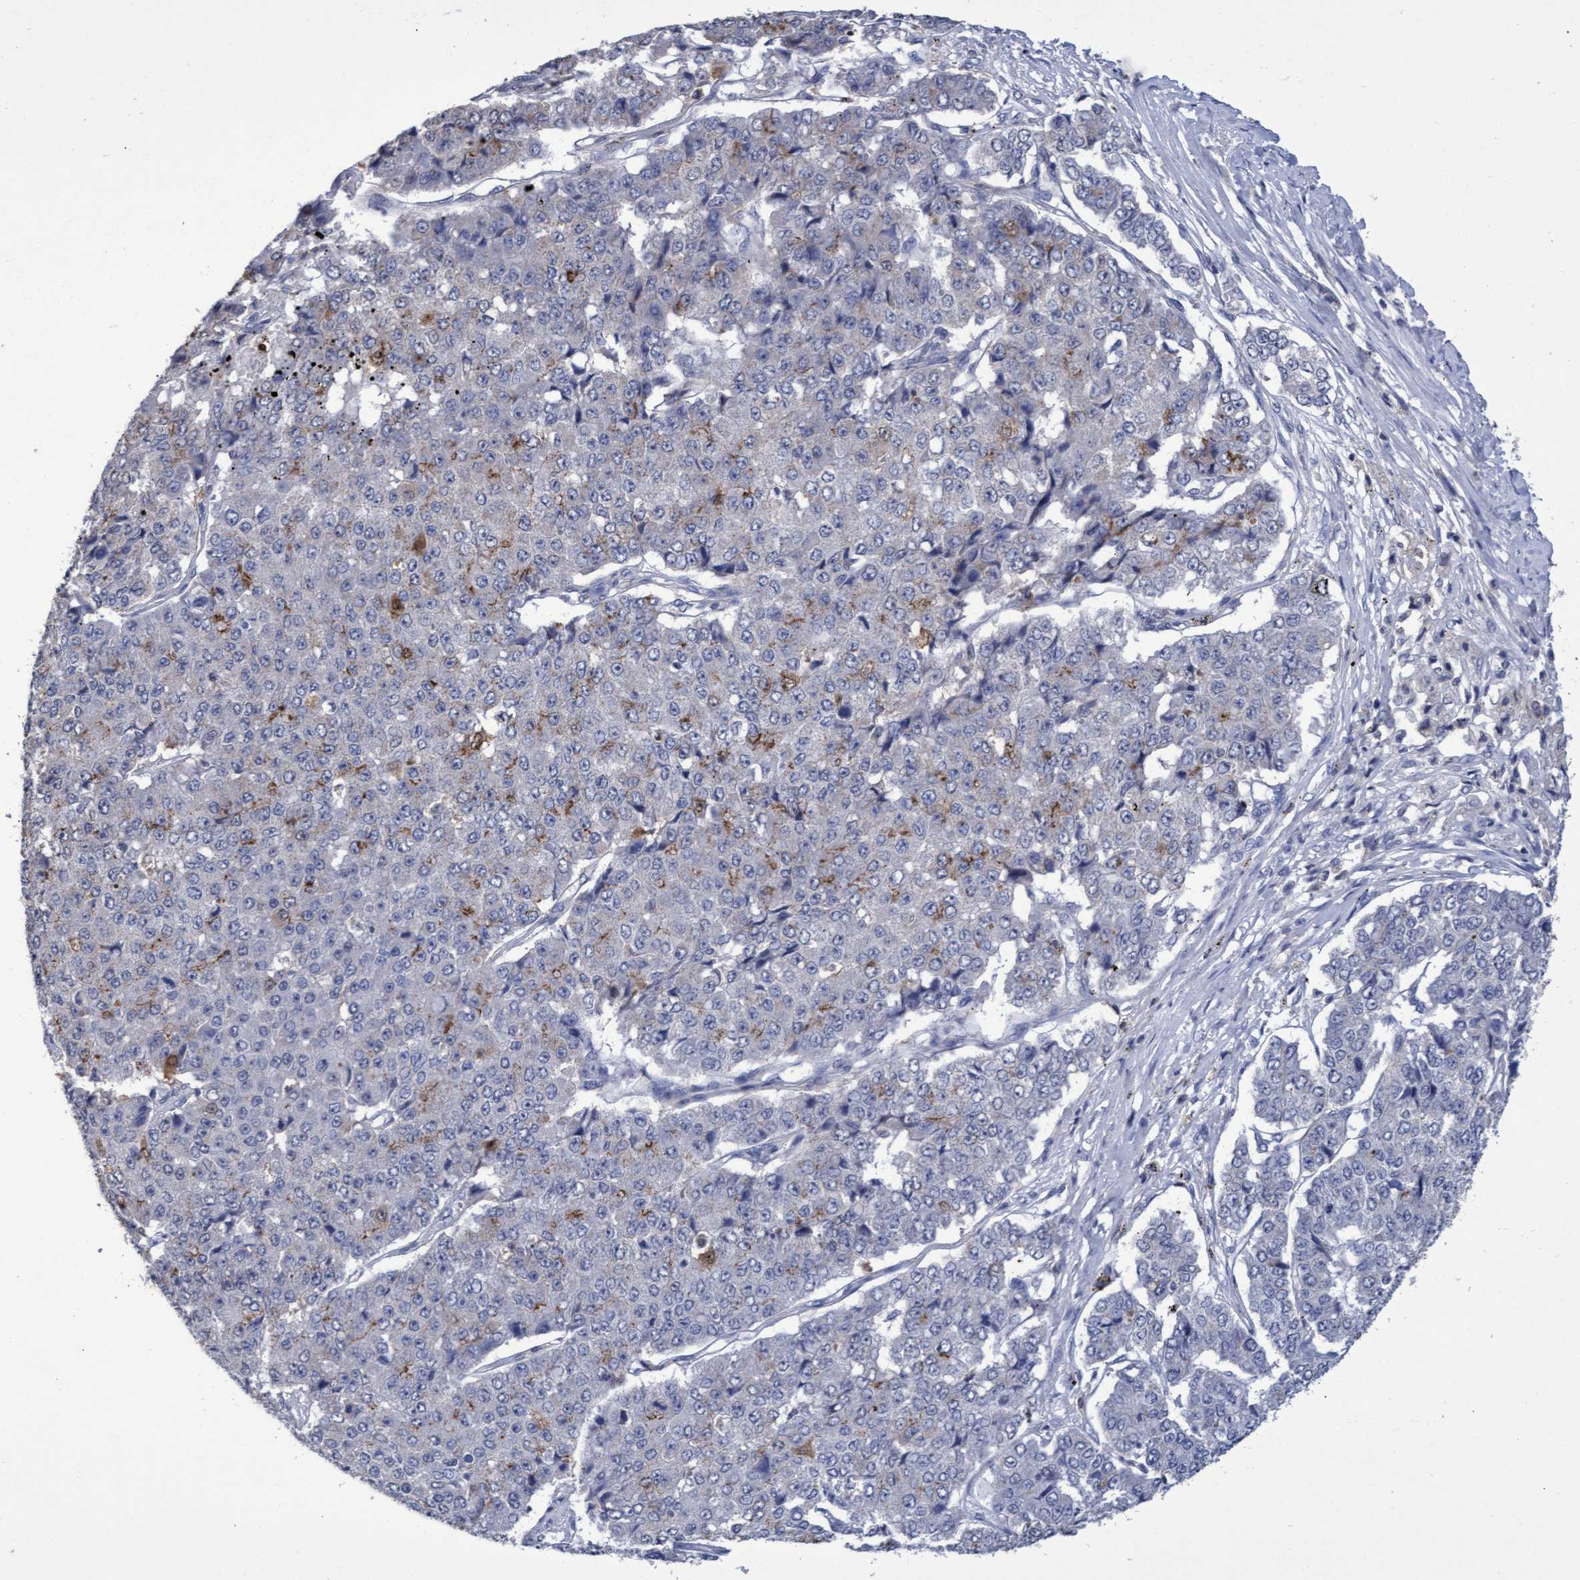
{"staining": {"intensity": "weak", "quantity": "<25%", "location": "cytoplasmic/membranous"}, "tissue": "pancreatic cancer", "cell_type": "Tumor cells", "image_type": "cancer", "snomed": [{"axis": "morphology", "description": "Adenocarcinoma, NOS"}, {"axis": "topography", "description": "Pancreas"}], "caption": "High power microscopy micrograph of an IHC micrograph of pancreatic cancer (adenocarcinoma), revealing no significant positivity in tumor cells.", "gene": "GPR39", "patient": {"sex": "male", "age": 50}}